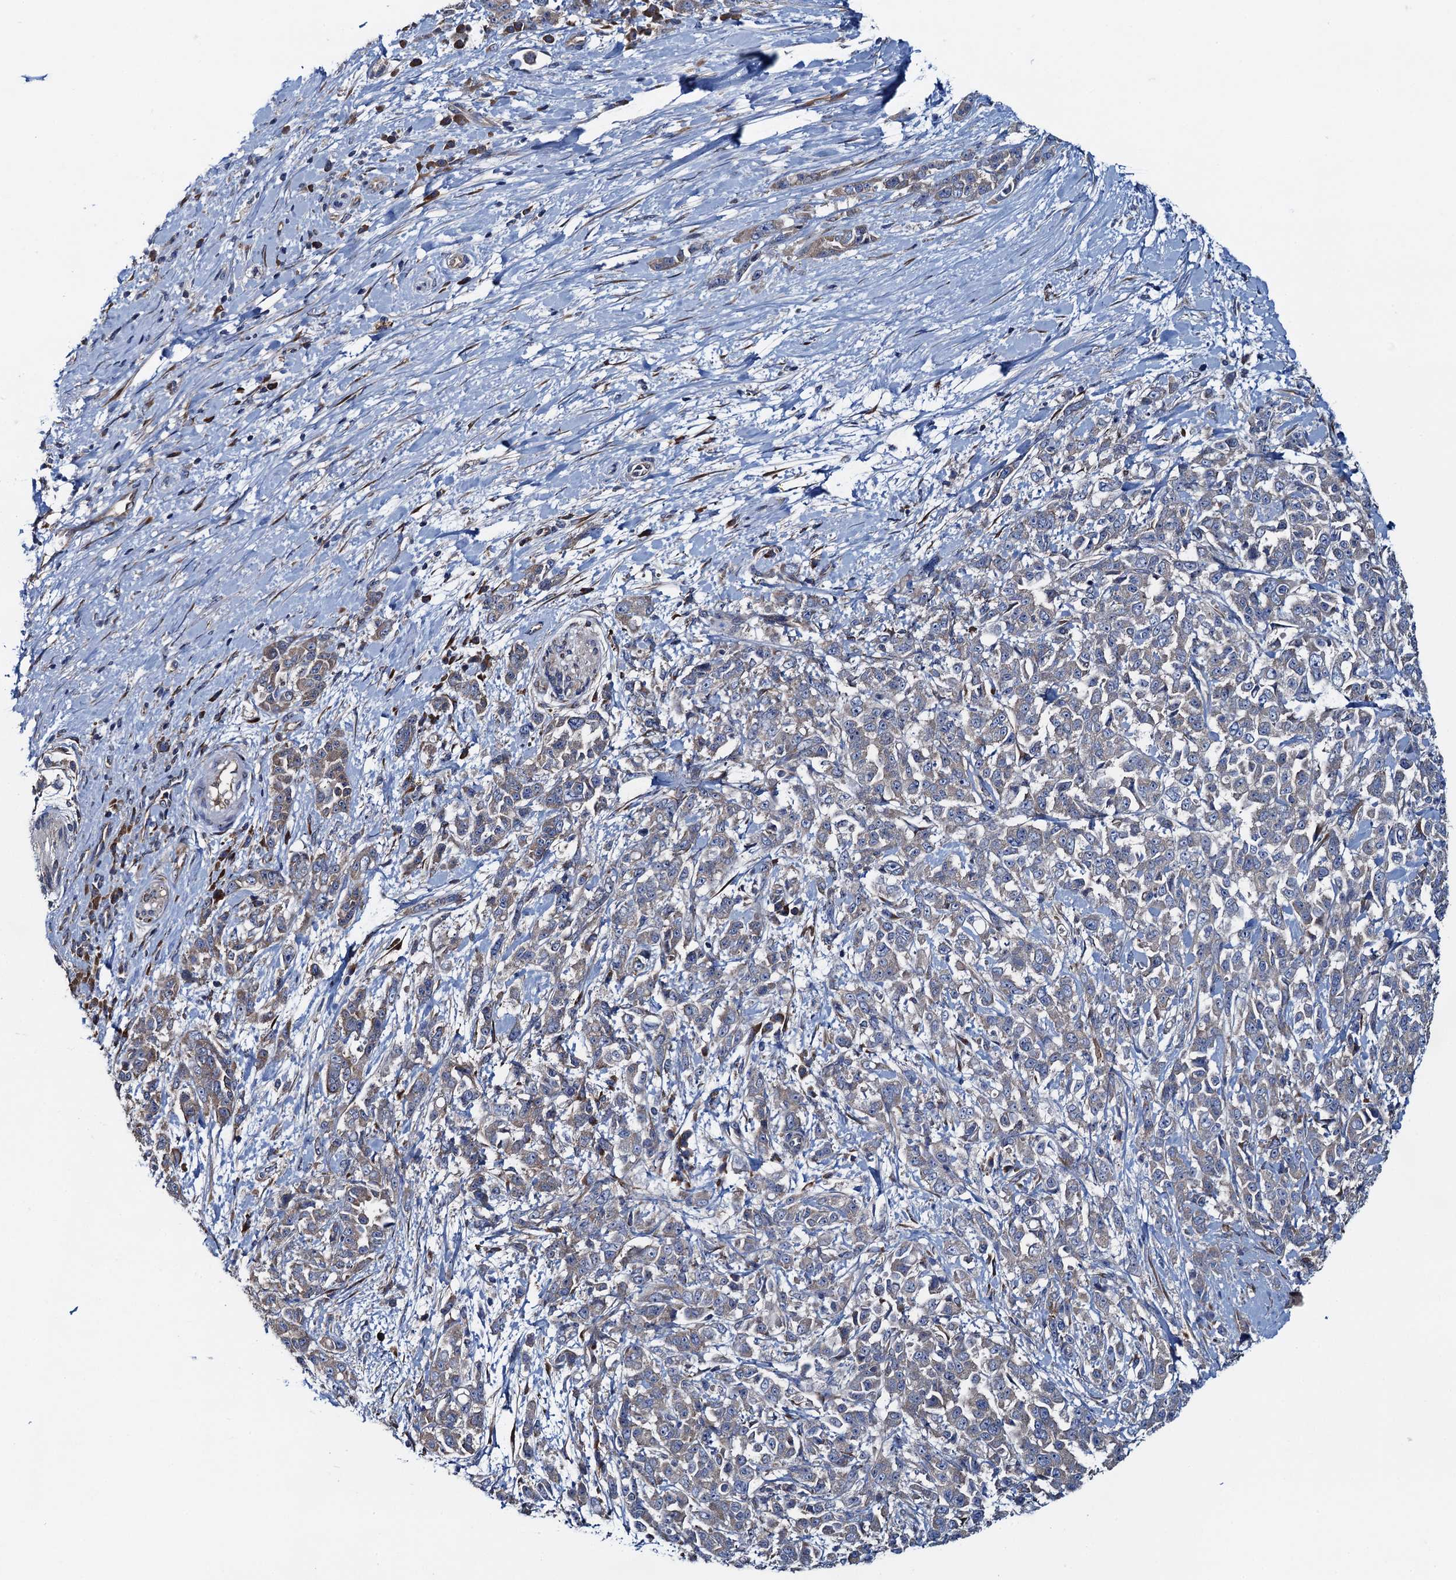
{"staining": {"intensity": "weak", "quantity": "25%-75%", "location": "cytoplasmic/membranous"}, "tissue": "pancreatic cancer", "cell_type": "Tumor cells", "image_type": "cancer", "snomed": [{"axis": "morphology", "description": "Normal tissue, NOS"}, {"axis": "morphology", "description": "Adenocarcinoma, NOS"}, {"axis": "topography", "description": "Pancreas"}], "caption": "The histopathology image exhibits immunohistochemical staining of pancreatic cancer (adenocarcinoma). There is weak cytoplasmic/membranous staining is present in approximately 25%-75% of tumor cells.", "gene": "ADCY9", "patient": {"sex": "female", "age": 64}}